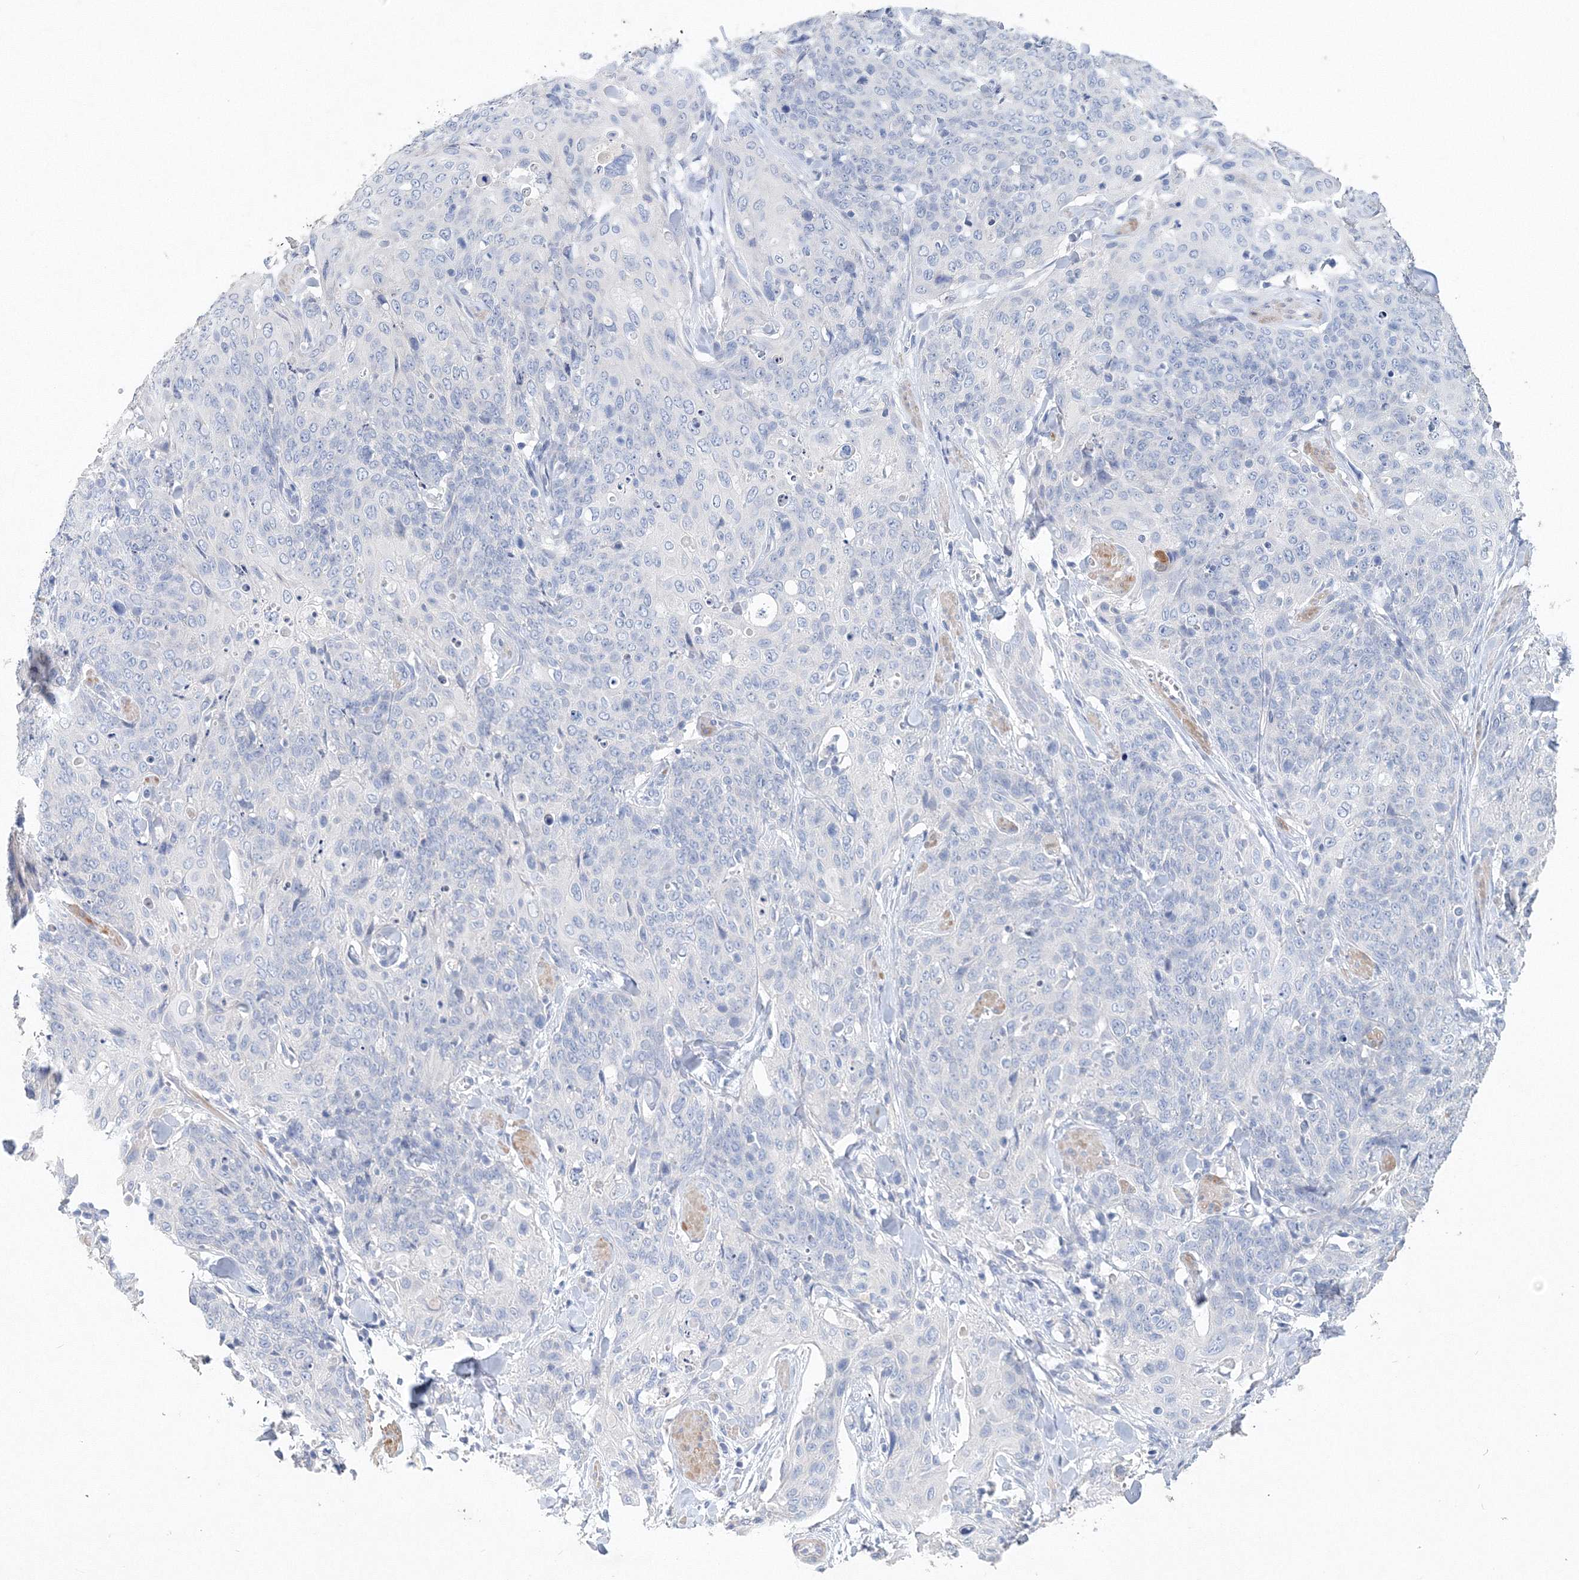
{"staining": {"intensity": "negative", "quantity": "none", "location": "none"}, "tissue": "skin cancer", "cell_type": "Tumor cells", "image_type": "cancer", "snomed": [{"axis": "morphology", "description": "Squamous cell carcinoma, NOS"}, {"axis": "topography", "description": "Skin"}, {"axis": "topography", "description": "Vulva"}], "caption": "Skin squamous cell carcinoma stained for a protein using immunohistochemistry (IHC) reveals no expression tumor cells.", "gene": "OSBPL6", "patient": {"sex": "female", "age": 85}}